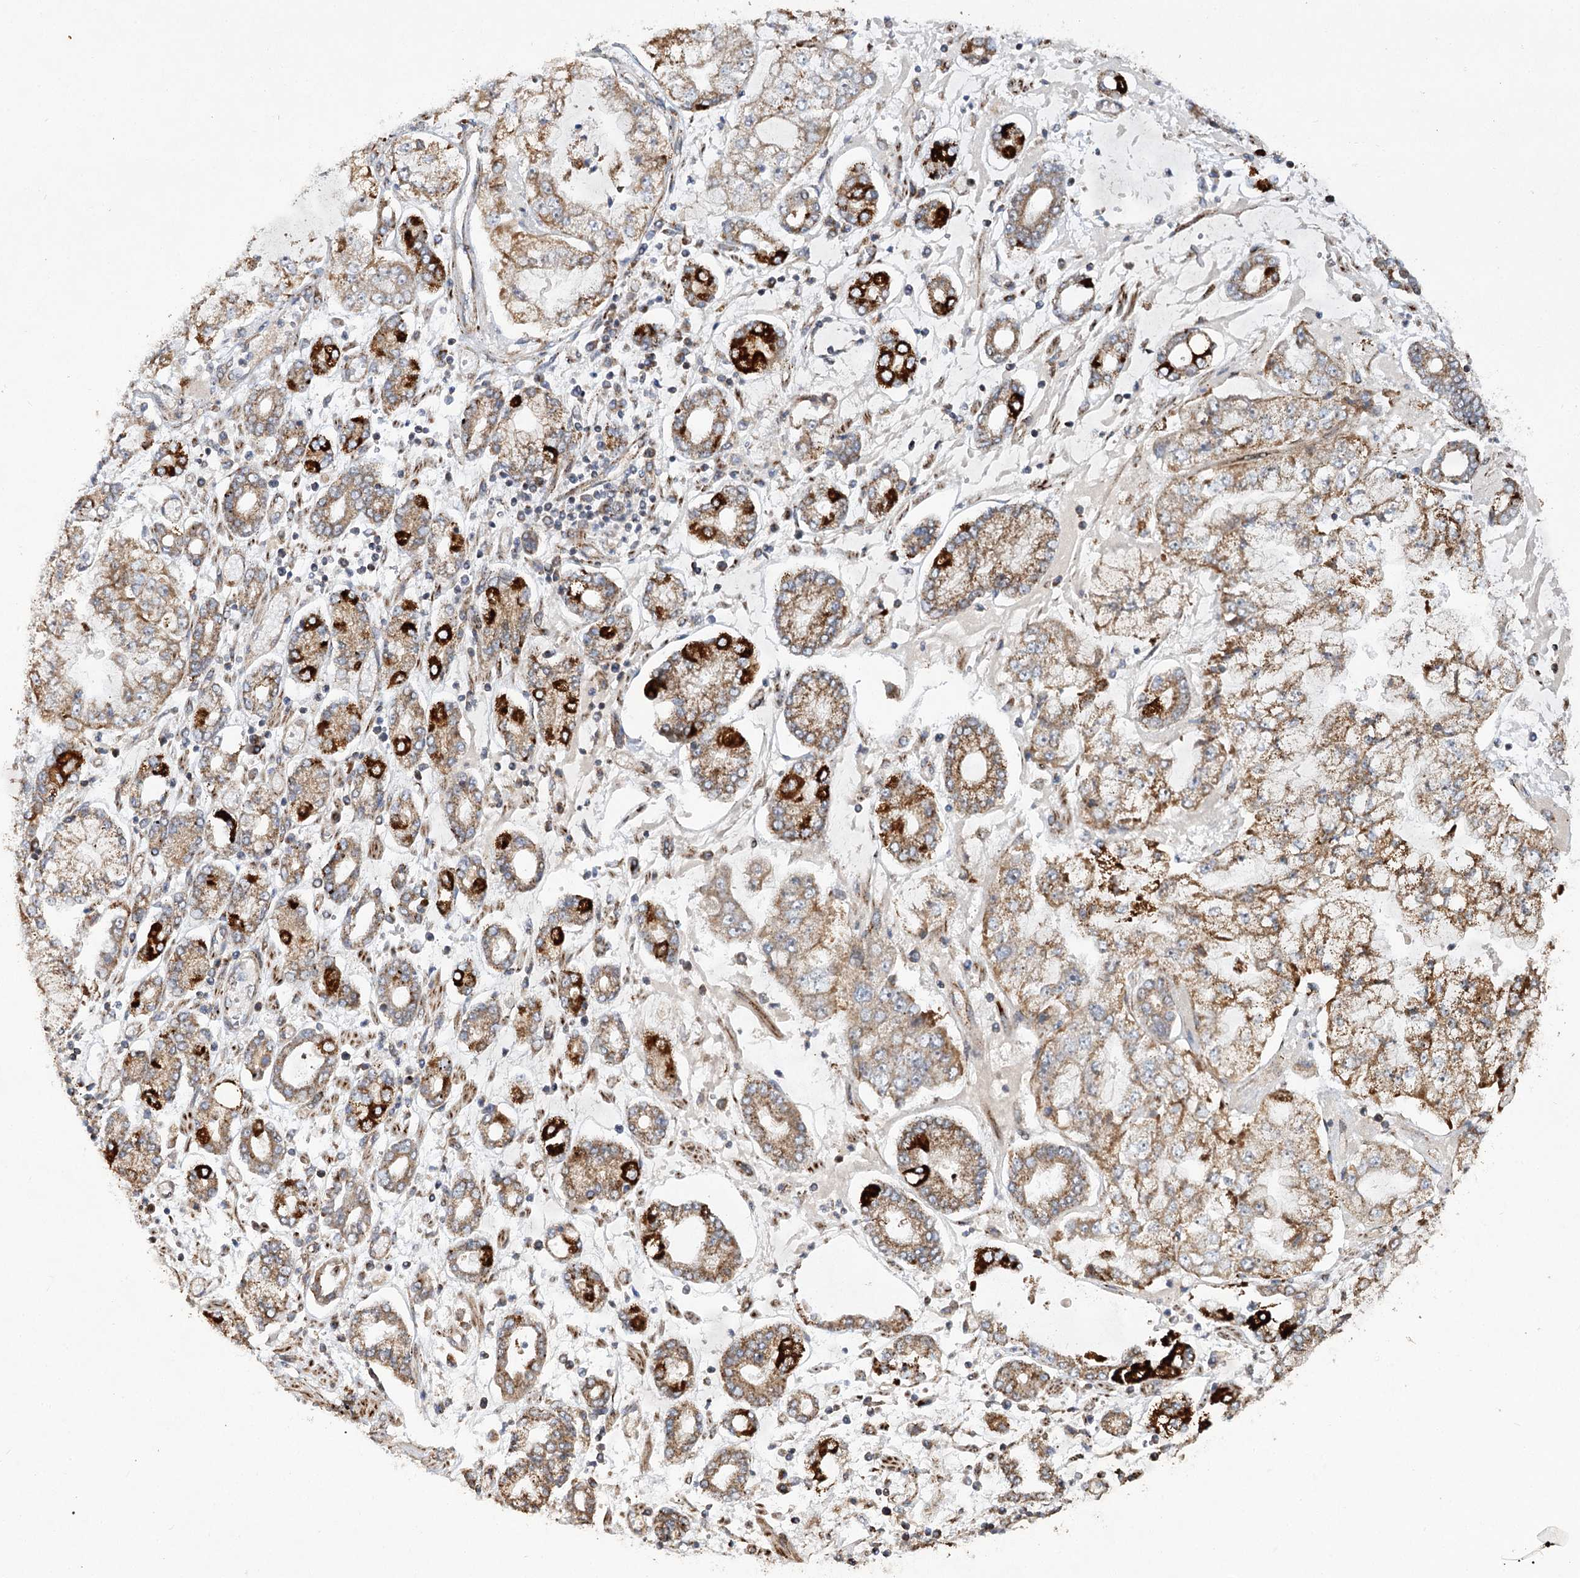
{"staining": {"intensity": "strong", "quantity": "25%-75%", "location": "cytoplasmic/membranous"}, "tissue": "stomach cancer", "cell_type": "Tumor cells", "image_type": "cancer", "snomed": [{"axis": "morphology", "description": "Adenocarcinoma, NOS"}, {"axis": "topography", "description": "Stomach"}], "caption": "Human stomach adenocarcinoma stained with a brown dye displays strong cytoplasmic/membranous positive expression in about 25%-75% of tumor cells.", "gene": "SCRN3", "patient": {"sex": "male", "age": 76}}